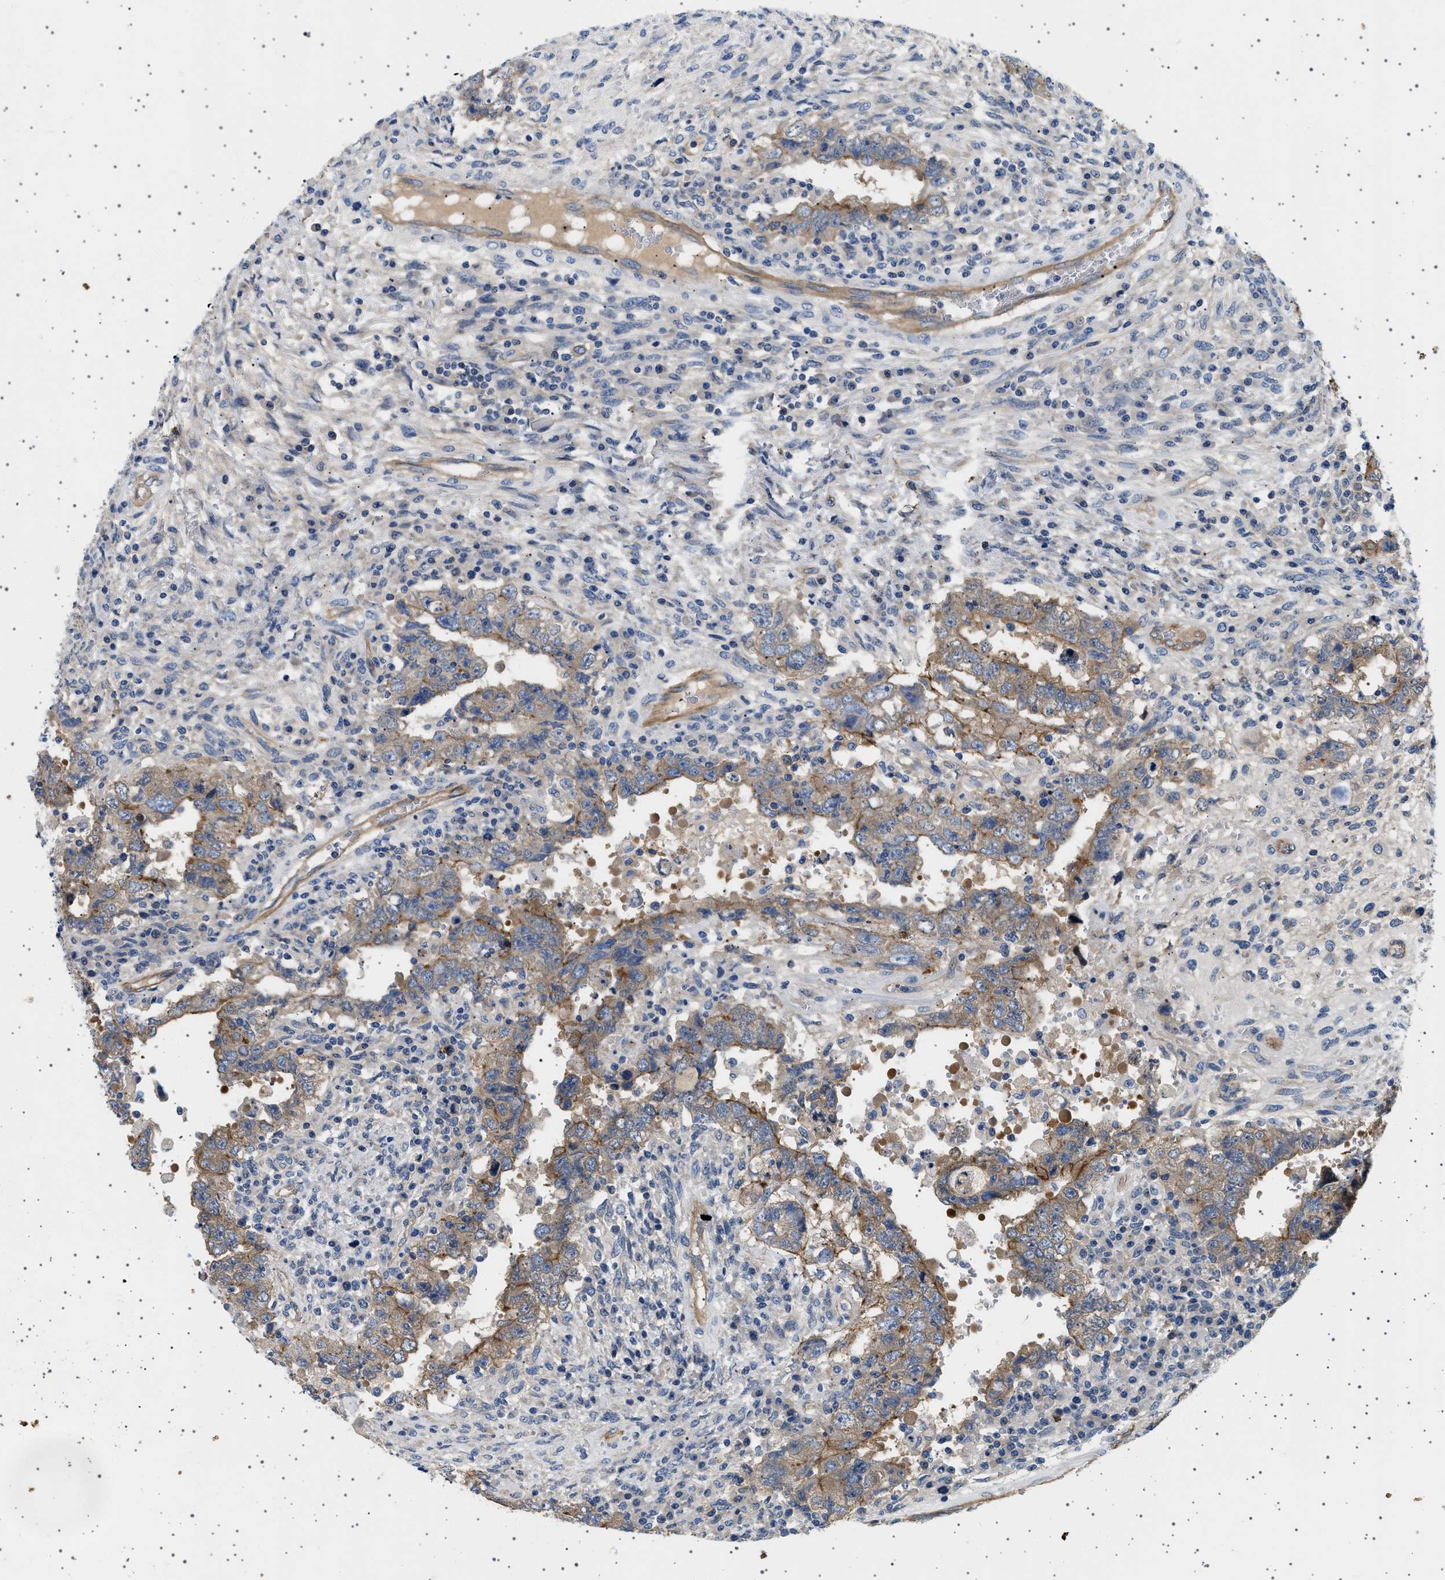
{"staining": {"intensity": "moderate", "quantity": ">75%", "location": "cytoplasmic/membranous"}, "tissue": "testis cancer", "cell_type": "Tumor cells", "image_type": "cancer", "snomed": [{"axis": "morphology", "description": "Carcinoma, Embryonal, NOS"}, {"axis": "topography", "description": "Testis"}], "caption": "Immunohistochemical staining of testis embryonal carcinoma displays moderate cytoplasmic/membranous protein positivity in approximately >75% of tumor cells. (Stains: DAB in brown, nuclei in blue, Microscopy: brightfield microscopy at high magnification).", "gene": "PLPP6", "patient": {"sex": "male", "age": 26}}